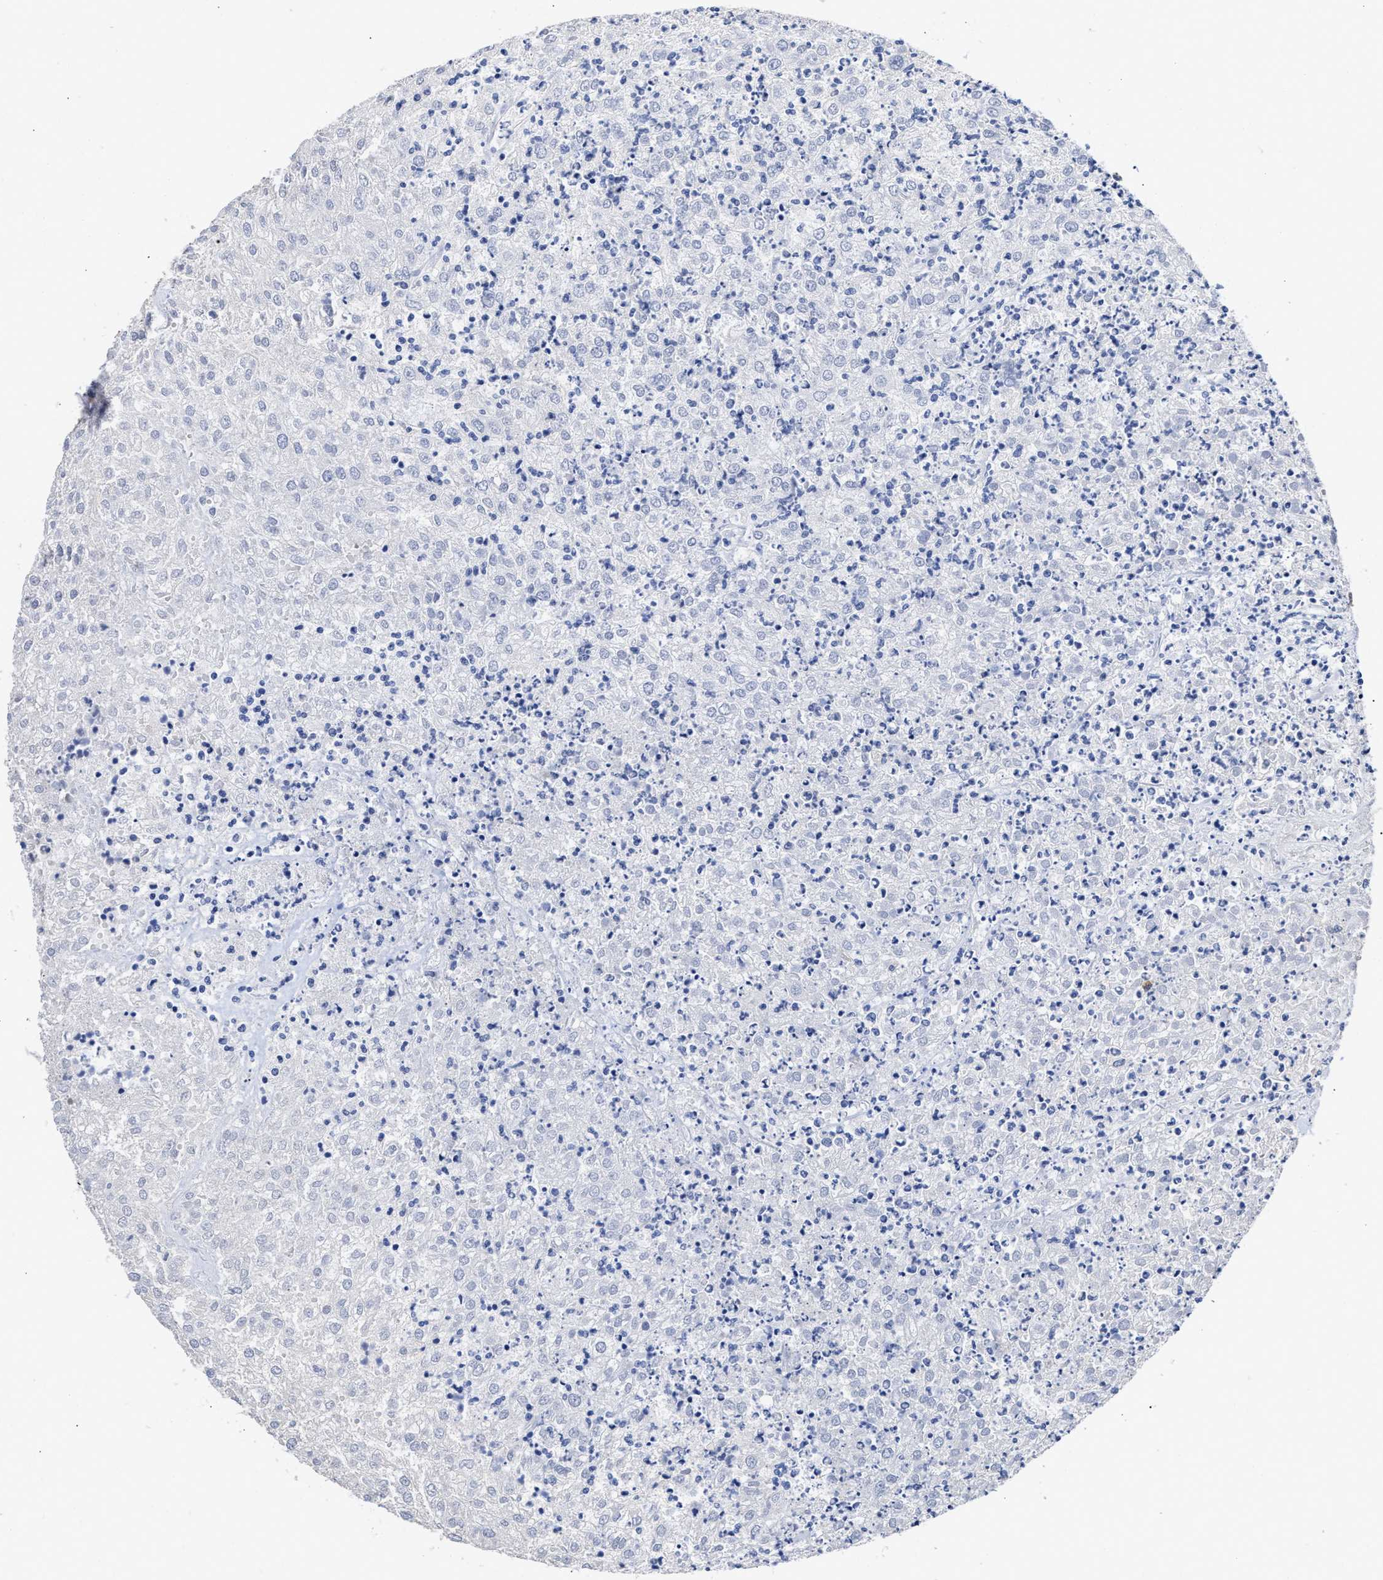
{"staining": {"intensity": "negative", "quantity": "none", "location": "none"}, "tissue": "renal cancer", "cell_type": "Tumor cells", "image_type": "cancer", "snomed": [{"axis": "morphology", "description": "Adenocarcinoma, NOS"}, {"axis": "topography", "description": "Kidney"}], "caption": "High power microscopy photomicrograph of an immunohistochemistry histopathology image of renal cancer (adenocarcinoma), revealing no significant expression in tumor cells.", "gene": "AHNAK2", "patient": {"sex": "female", "age": 54}}